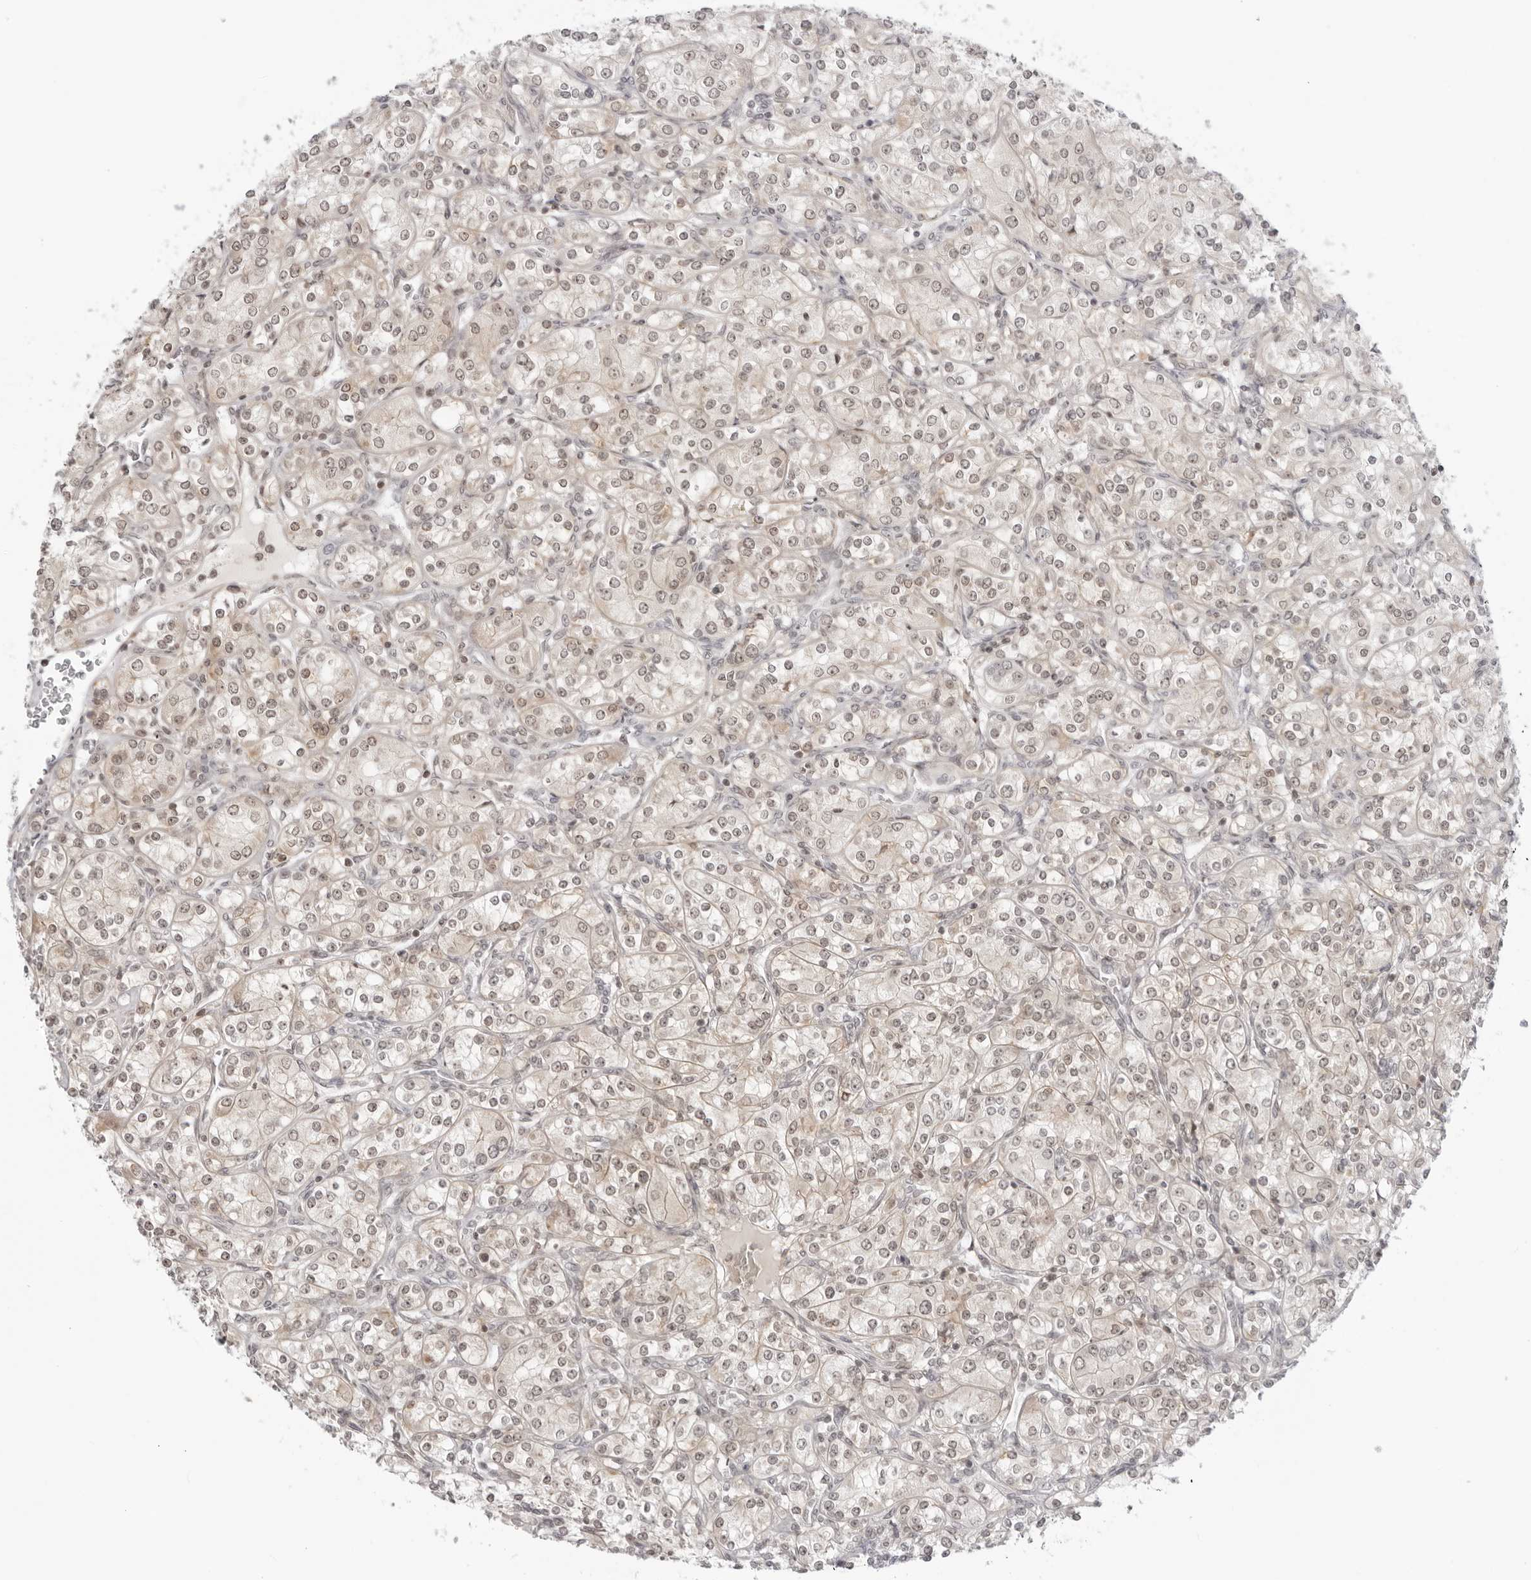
{"staining": {"intensity": "weak", "quantity": "25%-75%", "location": "cytoplasmic/membranous,nuclear"}, "tissue": "renal cancer", "cell_type": "Tumor cells", "image_type": "cancer", "snomed": [{"axis": "morphology", "description": "Adenocarcinoma, NOS"}, {"axis": "topography", "description": "Kidney"}], "caption": "The micrograph reveals immunohistochemical staining of renal cancer (adenocarcinoma). There is weak cytoplasmic/membranous and nuclear positivity is present in approximately 25%-75% of tumor cells.", "gene": "RNF146", "patient": {"sex": "male", "age": 77}}